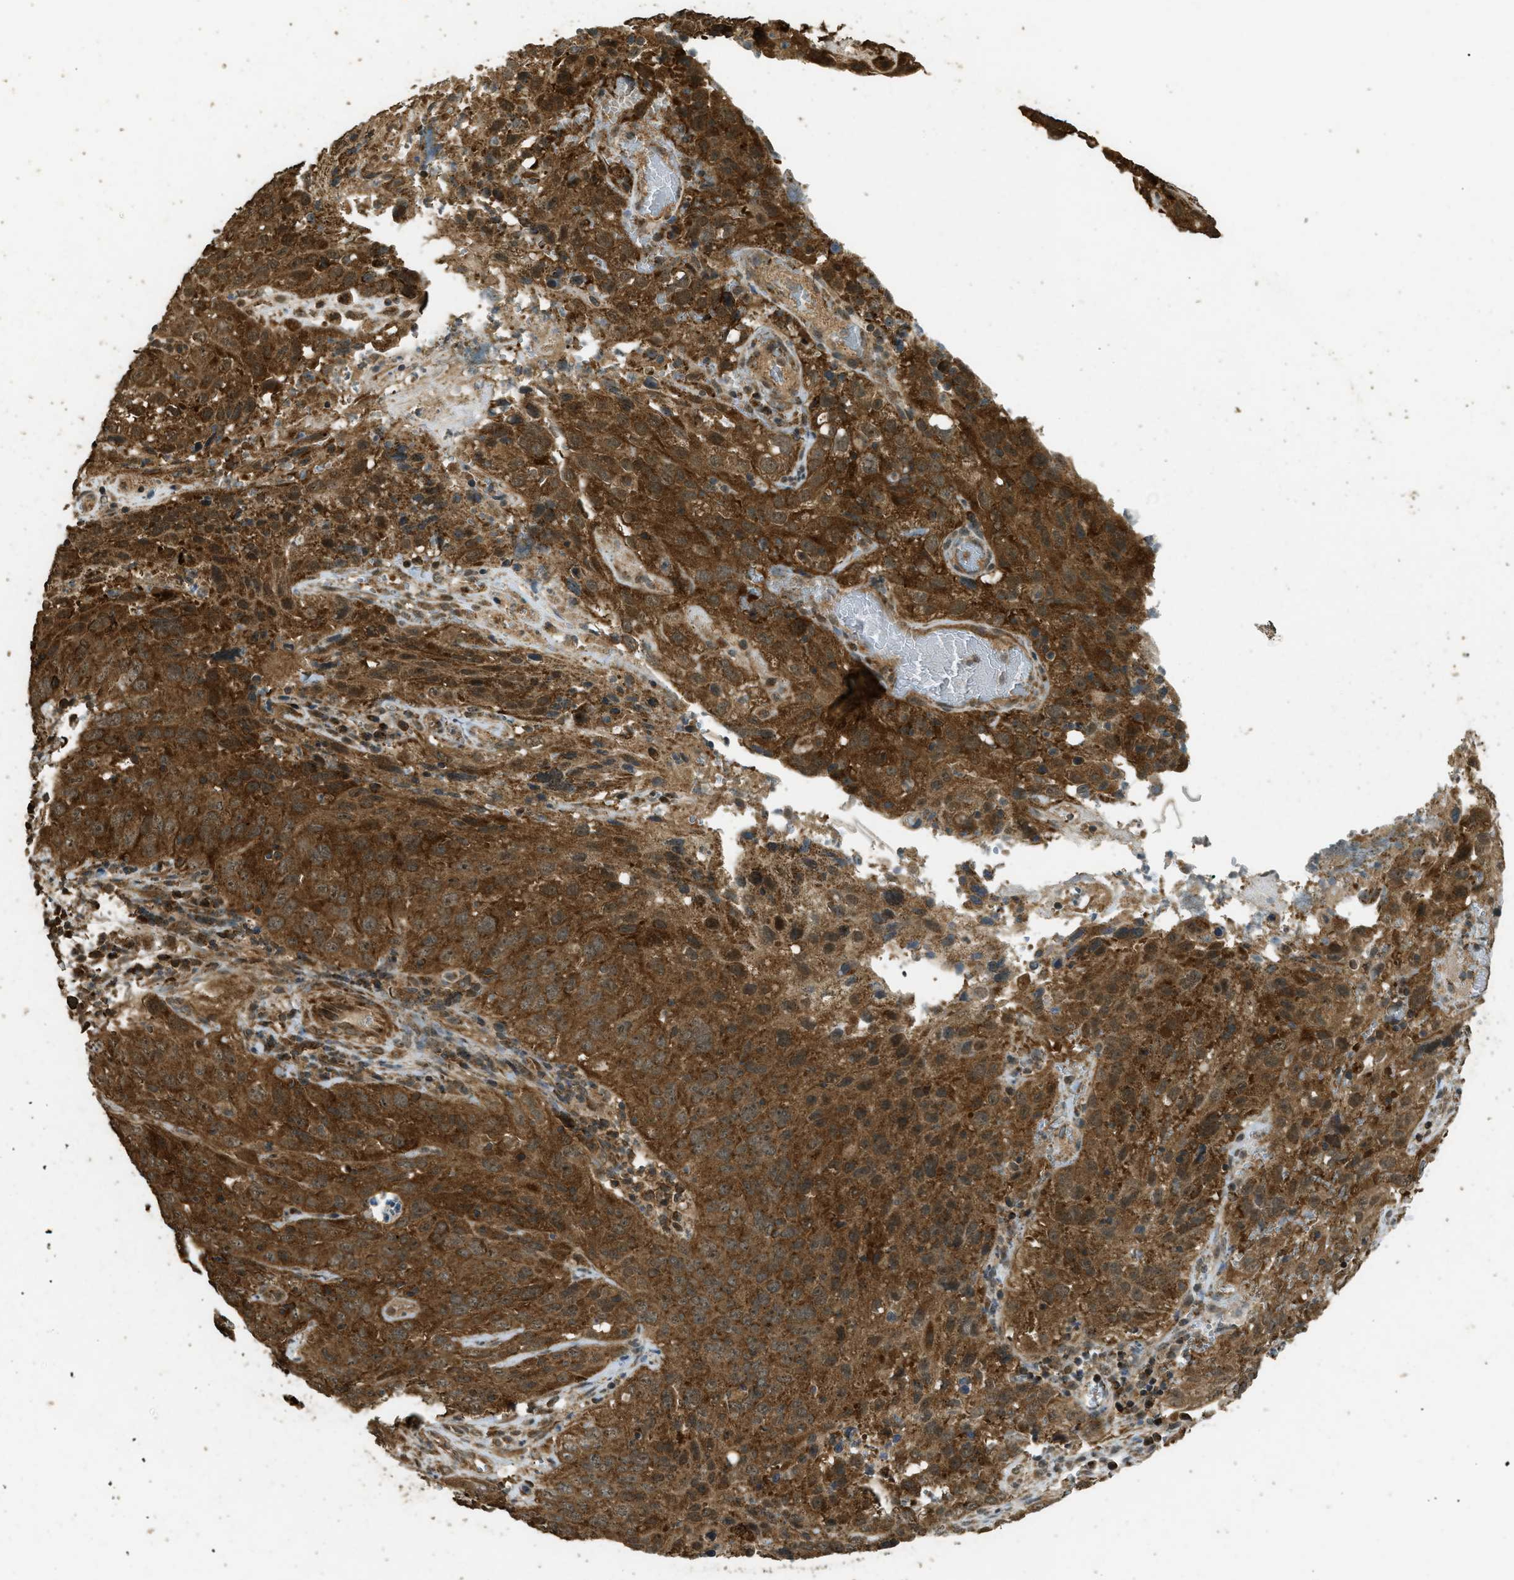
{"staining": {"intensity": "strong", "quantity": ">75%", "location": "cytoplasmic/membranous"}, "tissue": "cervical cancer", "cell_type": "Tumor cells", "image_type": "cancer", "snomed": [{"axis": "morphology", "description": "Squamous cell carcinoma, NOS"}, {"axis": "topography", "description": "Cervix"}], "caption": "Immunohistochemical staining of cervical squamous cell carcinoma displays high levels of strong cytoplasmic/membranous protein staining in approximately >75% of tumor cells. (Brightfield microscopy of DAB IHC at high magnification).", "gene": "CTPS1", "patient": {"sex": "female", "age": 32}}